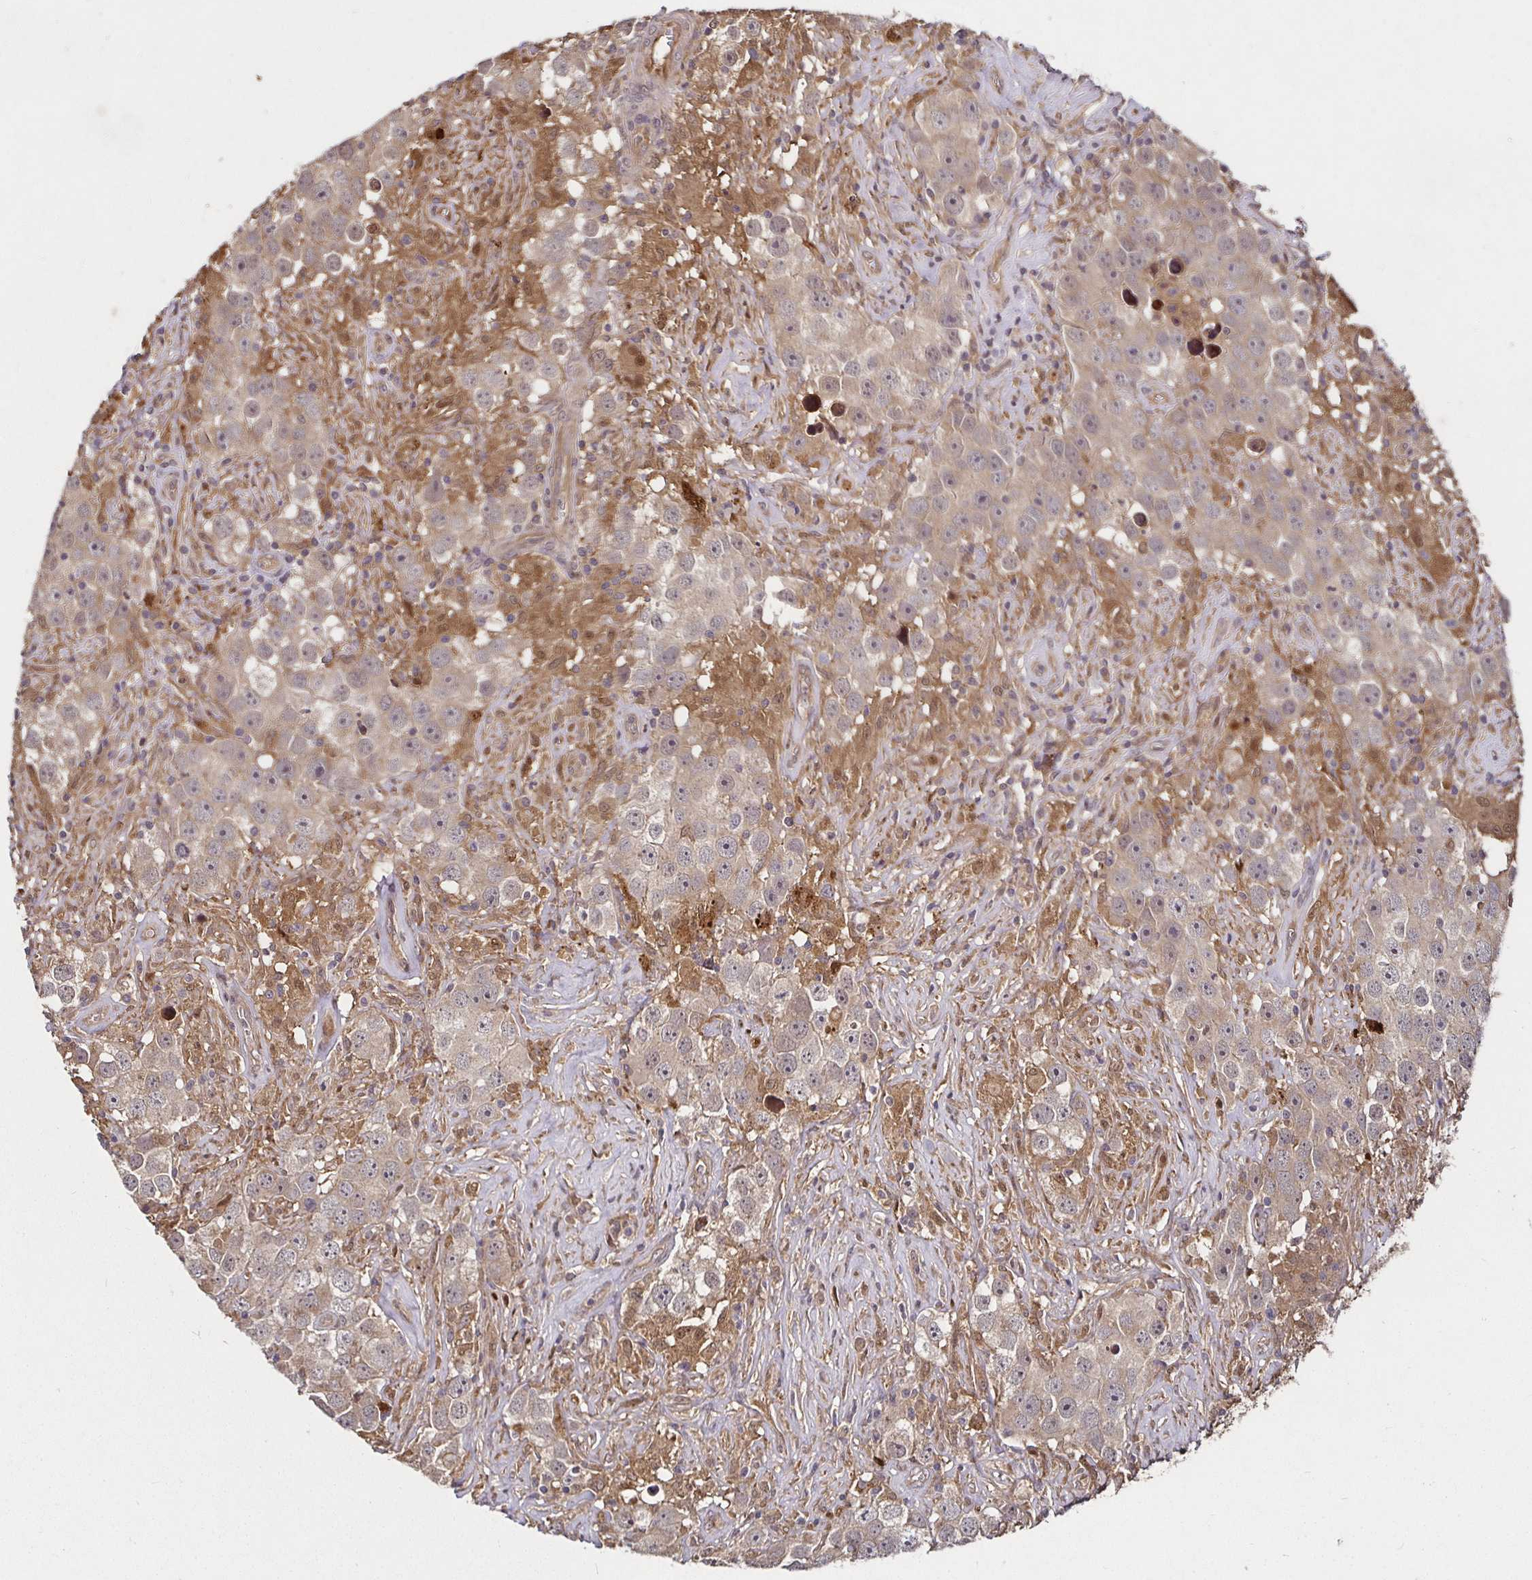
{"staining": {"intensity": "weak", "quantity": ">75%", "location": "cytoplasmic/membranous"}, "tissue": "testis cancer", "cell_type": "Tumor cells", "image_type": "cancer", "snomed": [{"axis": "morphology", "description": "Seminoma, NOS"}, {"axis": "topography", "description": "Testis"}], "caption": "Immunohistochemical staining of human seminoma (testis) displays low levels of weak cytoplasmic/membranous protein positivity in approximately >75% of tumor cells.", "gene": "SMYD3", "patient": {"sex": "male", "age": 49}}